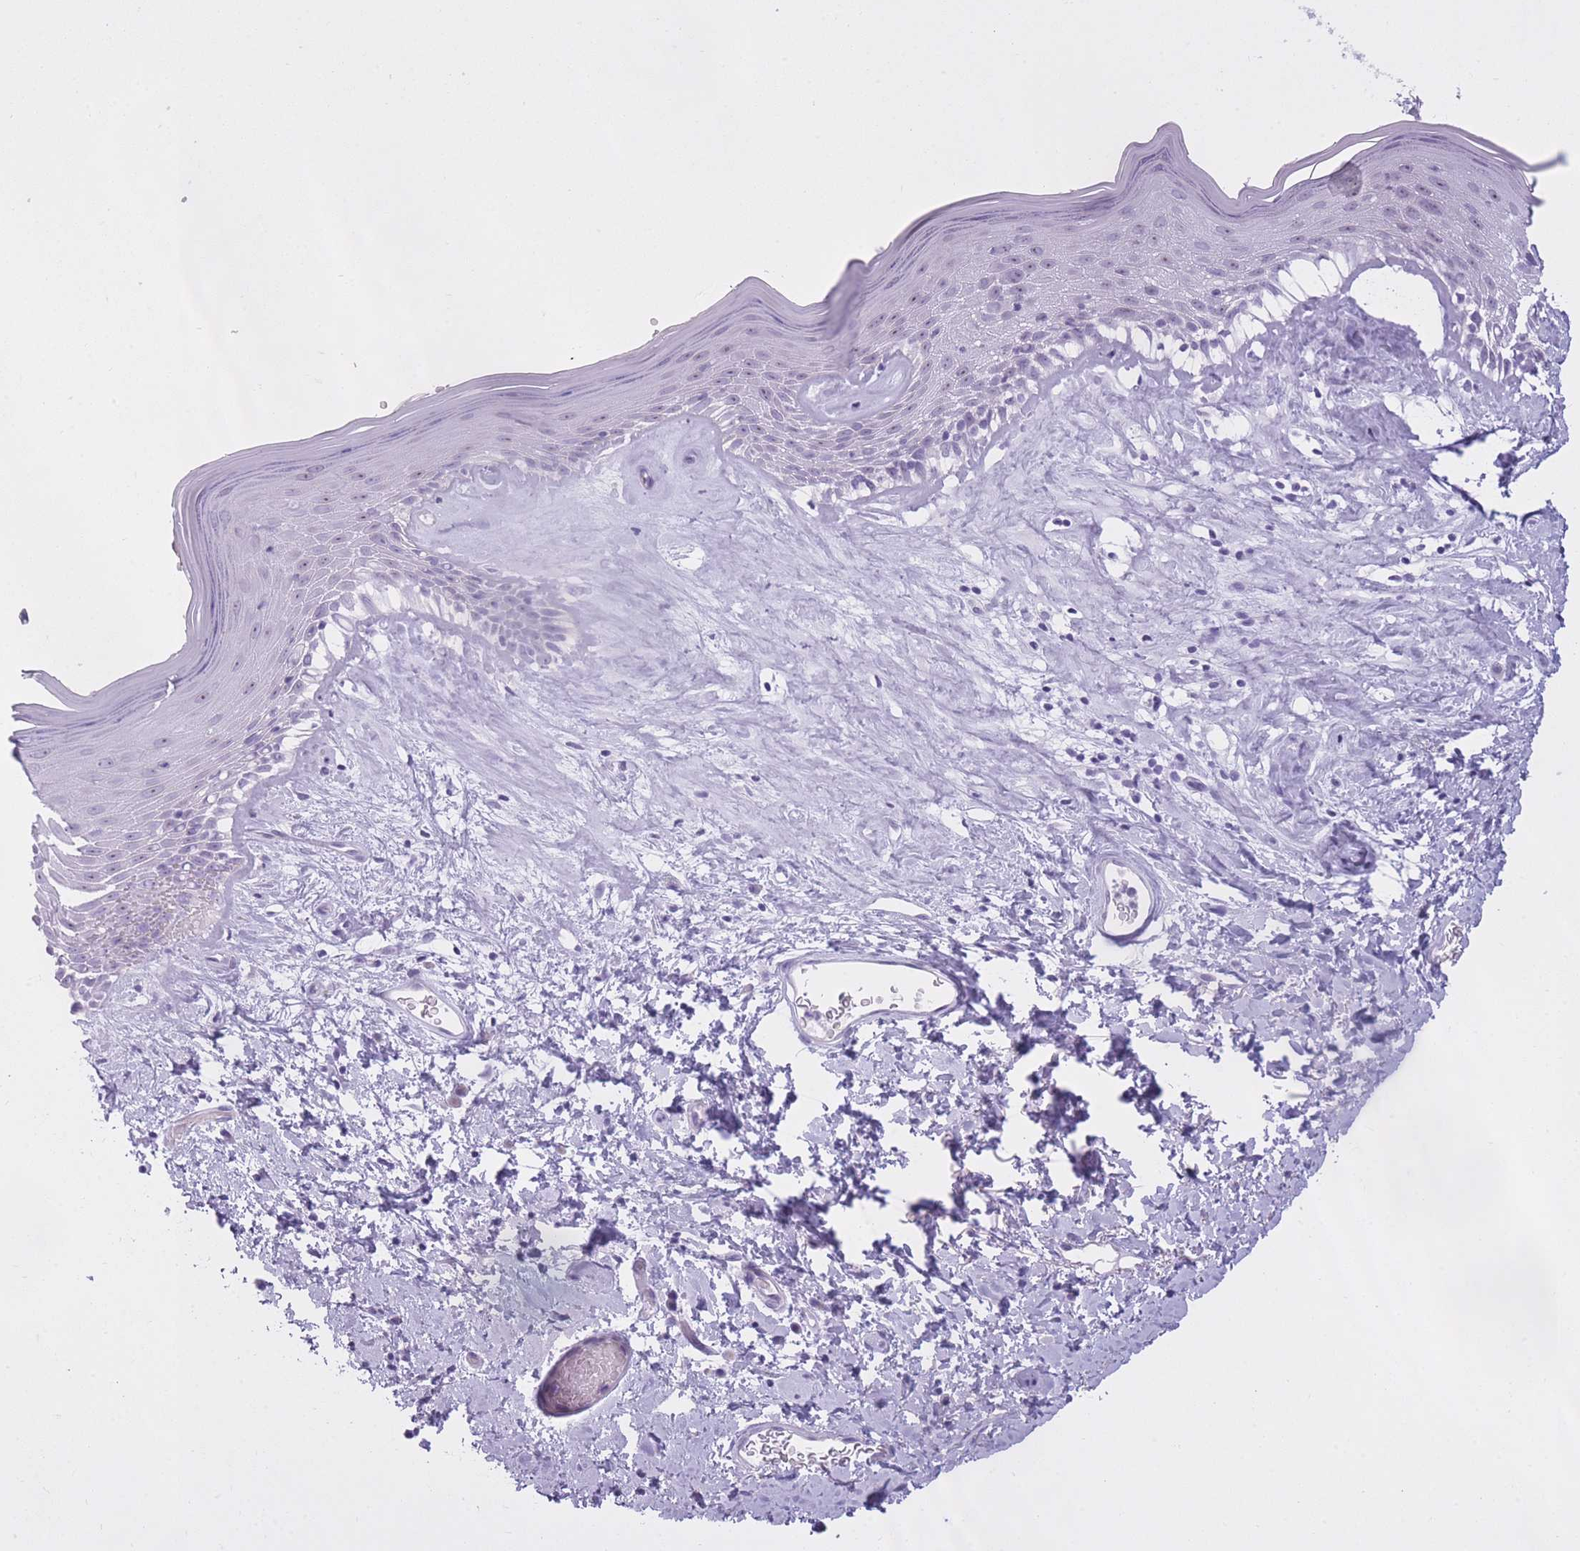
{"staining": {"intensity": "negative", "quantity": "none", "location": "none"}, "tissue": "skin", "cell_type": "Epidermal cells", "image_type": "normal", "snomed": [{"axis": "morphology", "description": "Normal tissue, NOS"}, {"axis": "morphology", "description": "Inflammation, NOS"}, {"axis": "topography", "description": "Vulva"}], "caption": "Immunohistochemistry (IHC) image of benign skin: skin stained with DAB (3,3'-diaminobenzidine) exhibits no significant protein positivity in epidermal cells.", "gene": "GOLGA6A", "patient": {"sex": "female", "age": 86}}